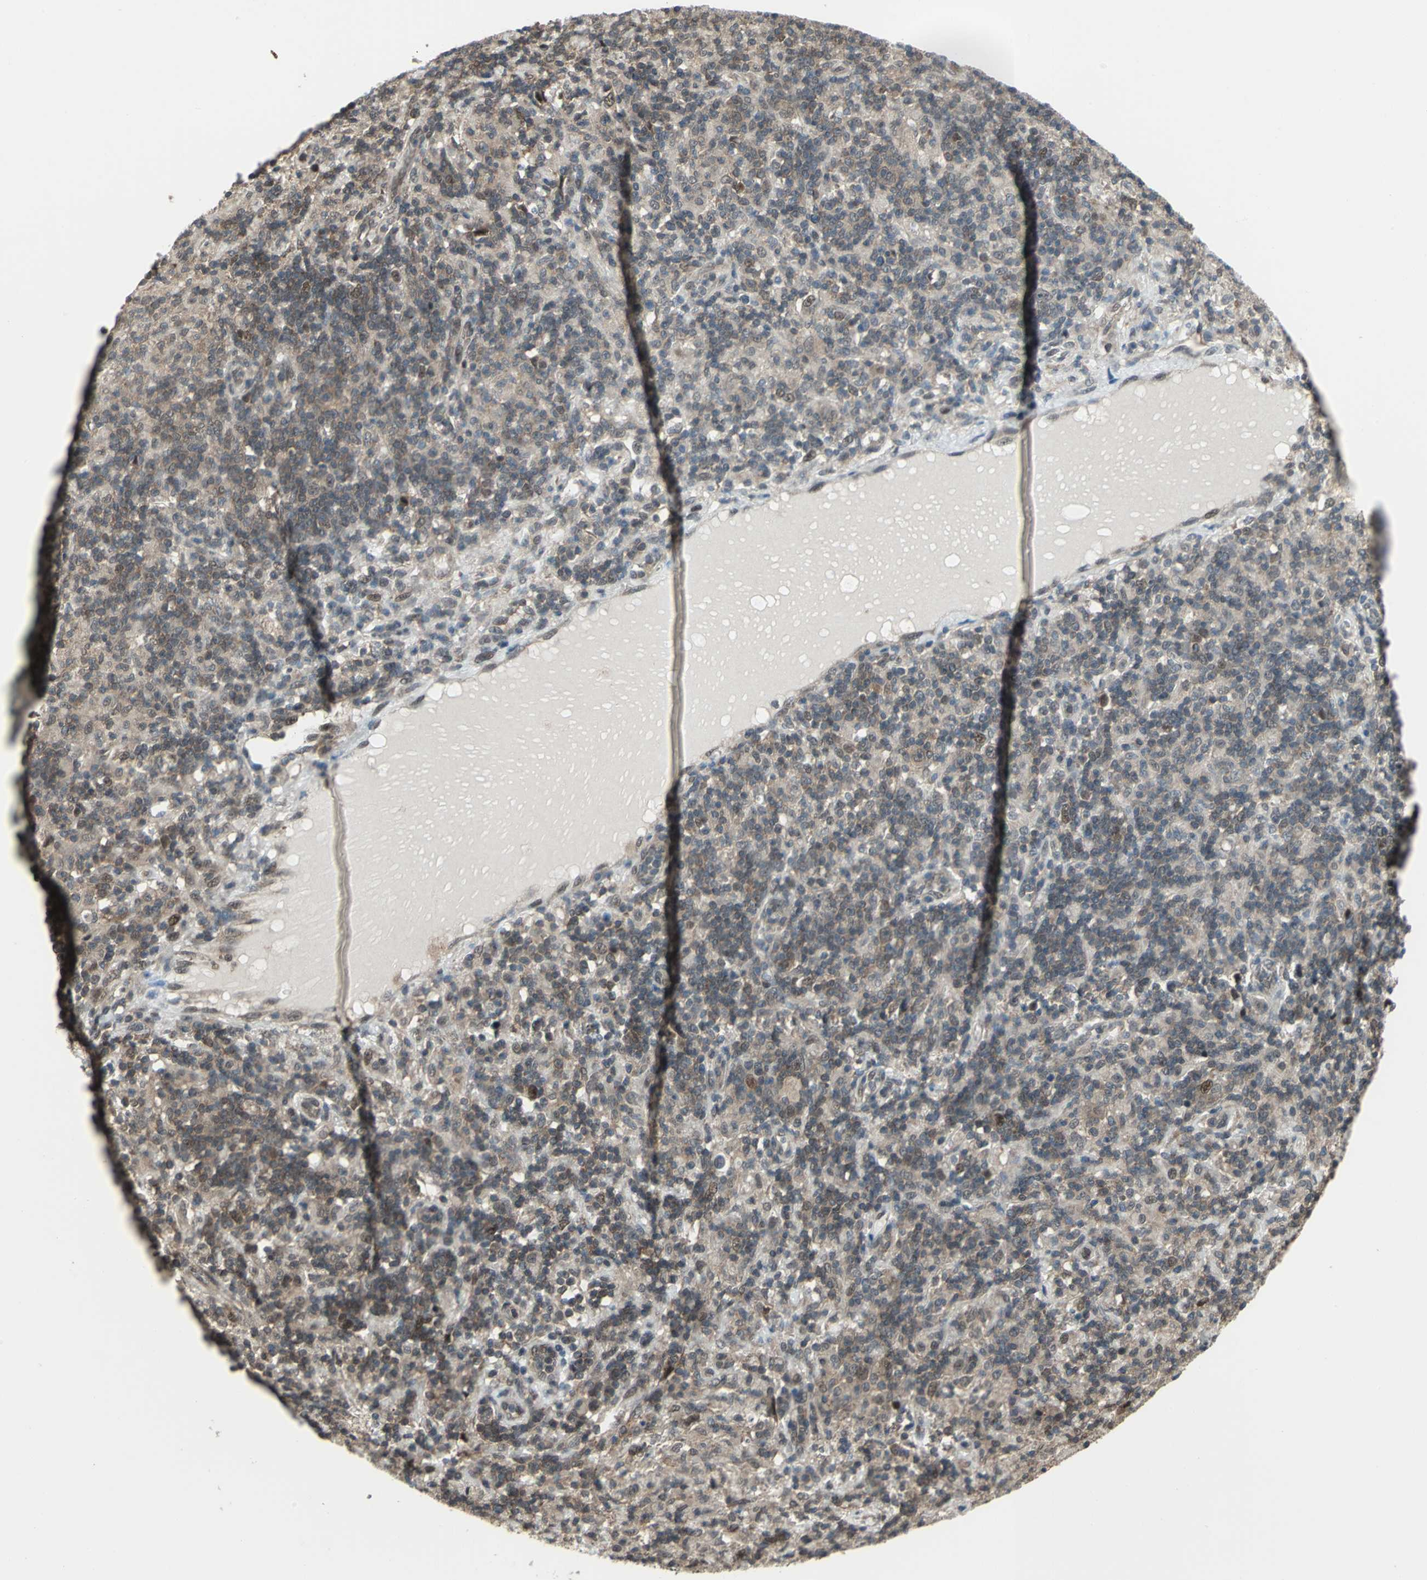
{"staining": {"intensity": "weak", "quantity": "25%-75%", "location": "cytoplasmic/membranous,nuclear"}, "tissue": "lymphoma", "cell_type": "Tumor cells", "image_type": "cancer", "snomed": [{"axis": "morphology", "description": "Hodgkin's disease, NOS"}, {"axis": "topography", "description": "Lymph node"}], "caption": "Immunohistochemistry (IHC) micrograph of neoplastic tissue: lymphoma stained using immunohistochemistry demonstrates low levels of weak protein expression localized specifically in the cytoplasmic/membranous and nuclear of tumor cells, appearing as a cytoplasmic/membranous and nuclear brown color.", "gene": "COPS5", "patient": {"sex": "male", "age": 70}}